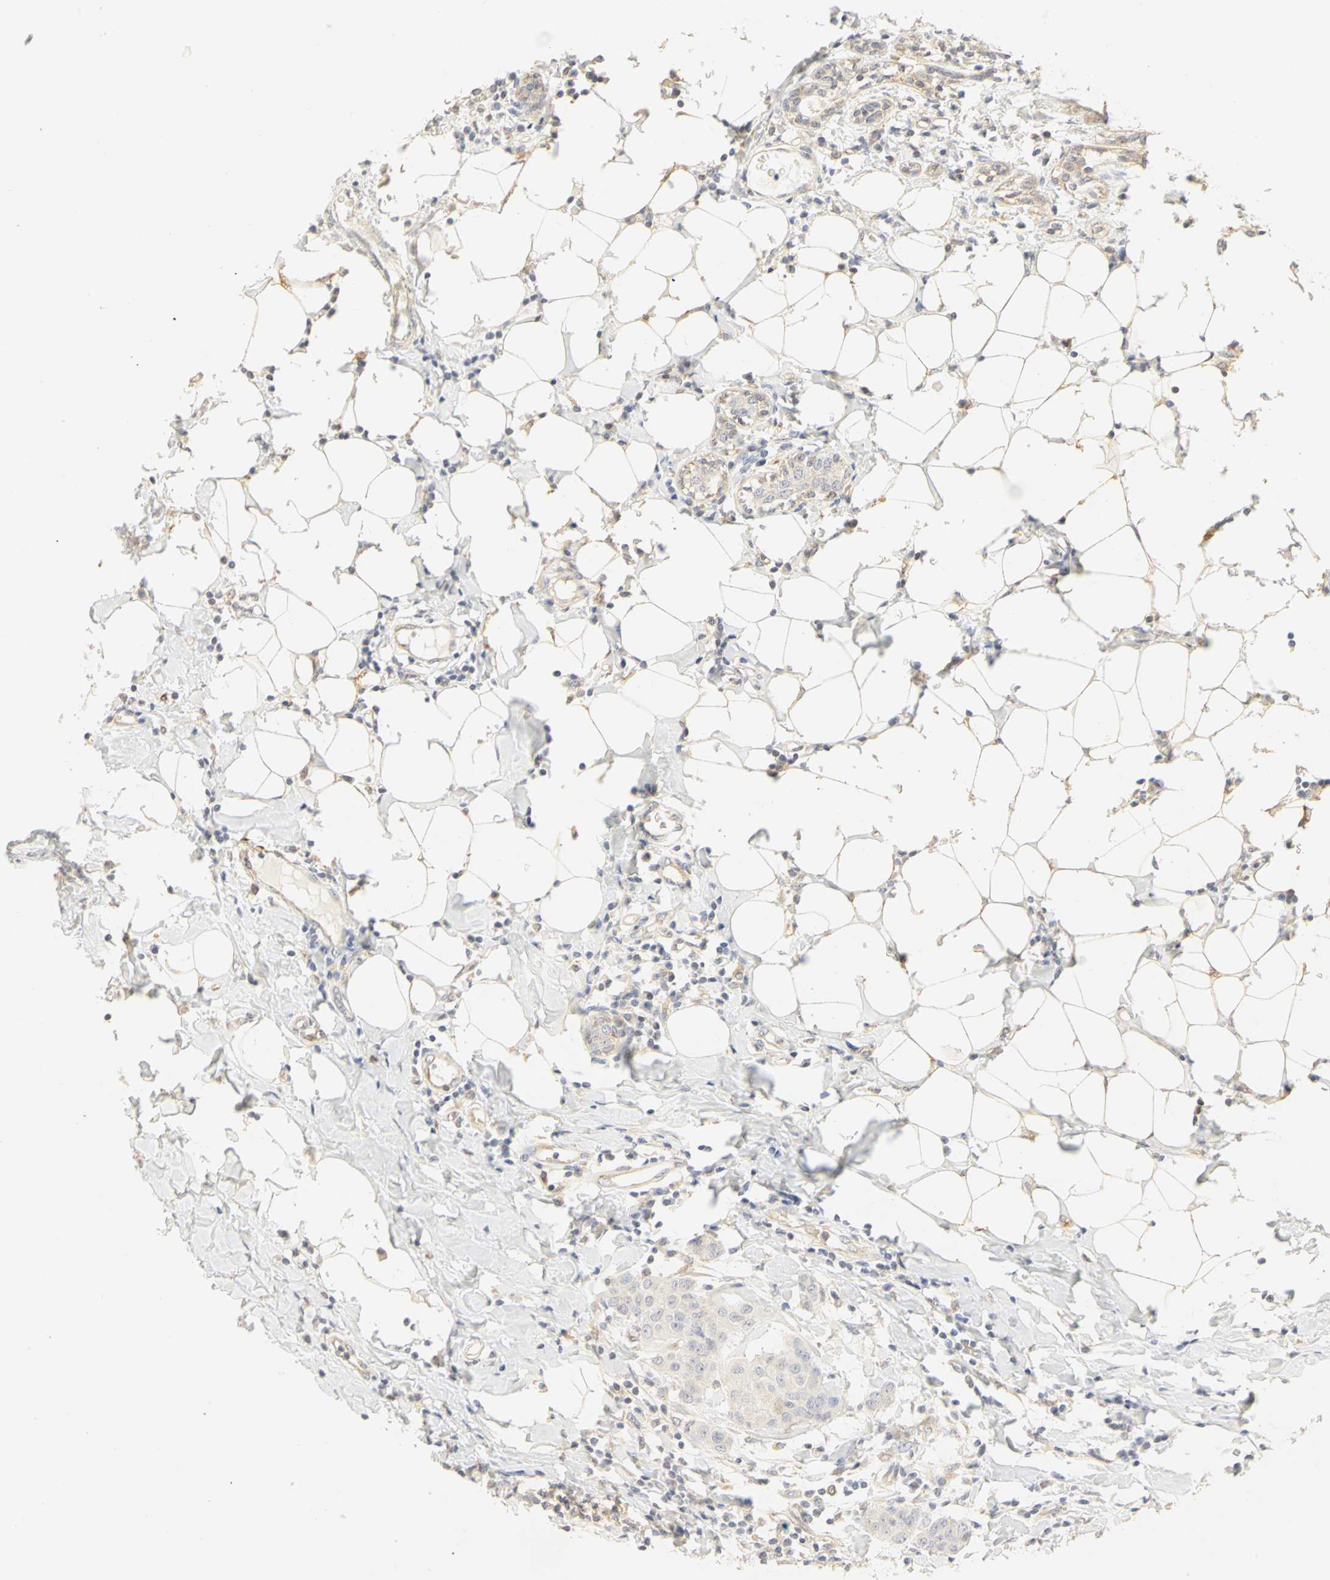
{"staining": {"intensity": "weak", "quantity": "25%-75%", "location": "cytoplasmic/membranous"}, "tissue": "breast cancer", "cell_type": "Tumor cells", "image_type": "cancer", "snomed": [{"axis": "morphology", "description": "Duct carcinoma"}, {"axis": "topography", "description": "Breast"}], "caption": "DAB immunohistochemical staining of infiltrating ductal carcinoma (breast) shows weak cytoplasmic/membranous protein staining in about 25%-75% of tumor cells. Immunohistochemistry stains the protein of interest in brown and the nuclei are stained blue.", "gene": "GNRH2", "patient": {"sex": "female", "age": 40}}